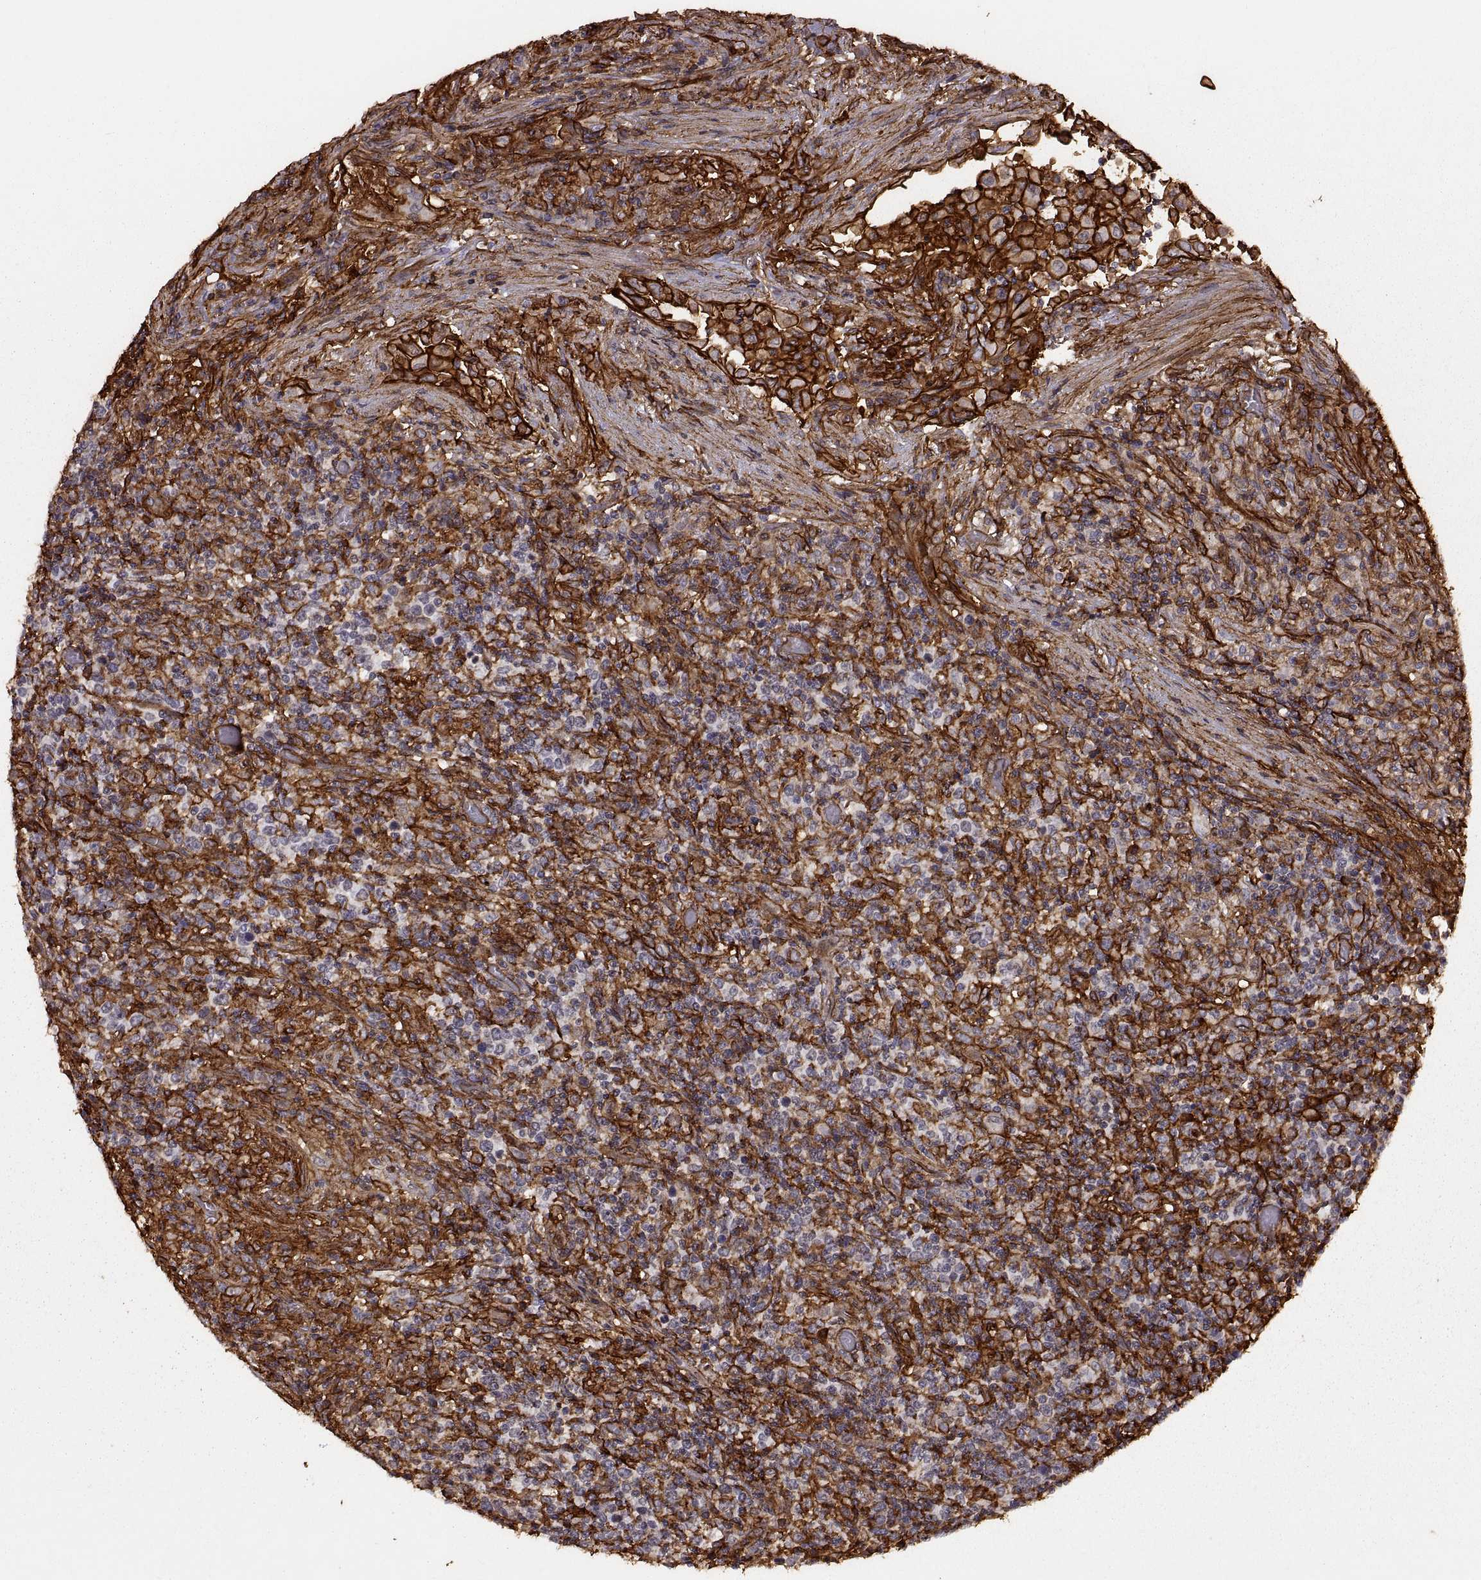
{"staining": {"intensity": "moderate", "quantity": "<25%", "location": "cytoplasmic/membranous"}, "tissue": "lymphoma", "cell_type": "Tumor cells", "image_type": "cancer", "snomed": [{"axis": "morphology", "description": "Malignant lymphoma, non-Hodgkin's type, High grade"}, {"axis": "topography", "description": "Lung"}], "caption": "A photomicrograph of human malignant lymphoma, non-Hodgkin's type (high-grade) stained for a protein displays moderate cytoplasmic/membranous brown staining in tumor cells.", "gene": "S100A10", "patient": {"sex": "male", "age": 79}}